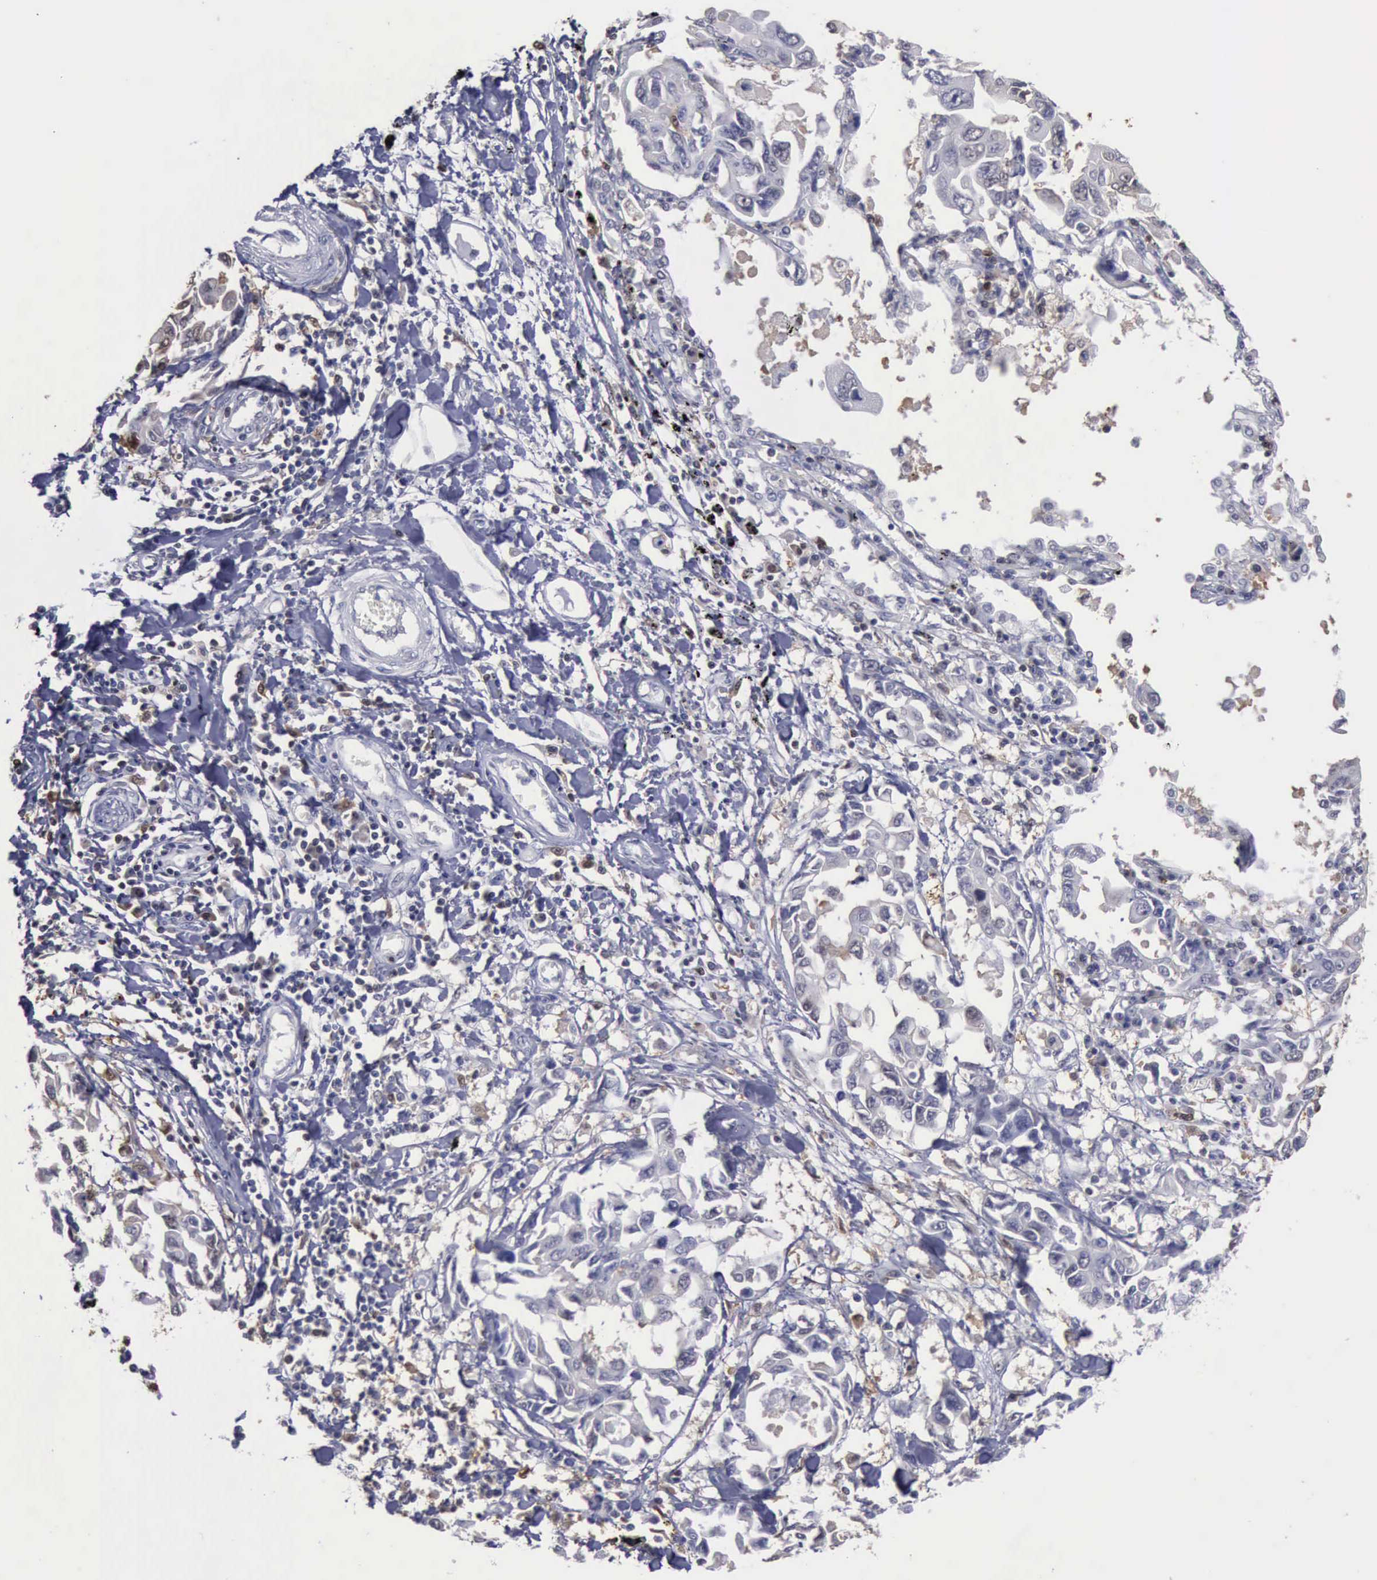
{"staining": {"intensity": "weak", "quantity": "<25%", "location": "cytoplasmic/membranous"}, "tissue": "lung cancer", "cell_type": "Tumor cells", "image_type": "cancer", "snomed": [{"axis": "morphology", "description": "Adenocarcinoma, NOS"}, {"axis": "topography", "description": "Lung"}], "caption": "Immunohistochemistry photomicrograph of human adenocarcinoma (lung) stained for a protein (brown), which exhibits no positivity in tumor cells.", "gene": "STAT1", "patient": {"sex": "male", "age": 64}}